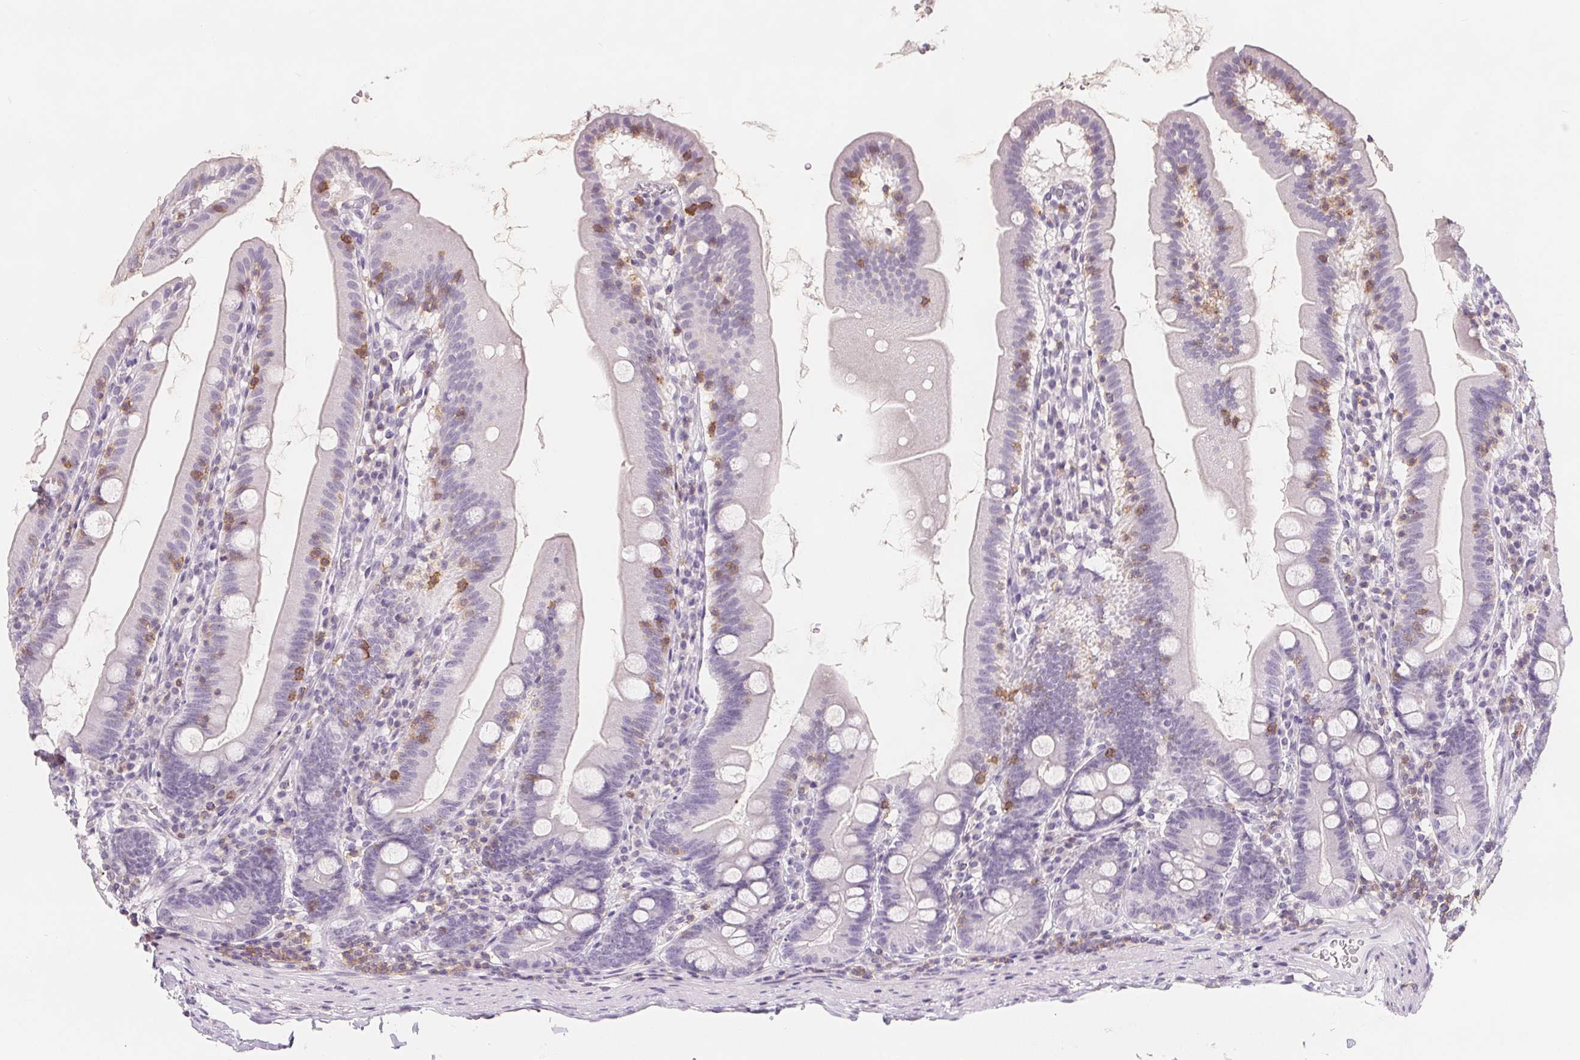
{"staining": {"intensity": "negative", "quantity": "none", "location": "none"}, "tissue": "duodenum", "cell_type": "Glandular cells", "image_type": "normal", "snomed": [{"axis": "morphology", "description": "Normal tissue, NOS"}, {"axis": "topography", "description": "Duodenum"}], "caption": "Immunohistochemistry histopathology image of benign human duodenum stained for a protein (brown), which demonstrates no expression in glandular cells.", "gene": "CD69", "patient": {"sex": "female", "age": 67}}